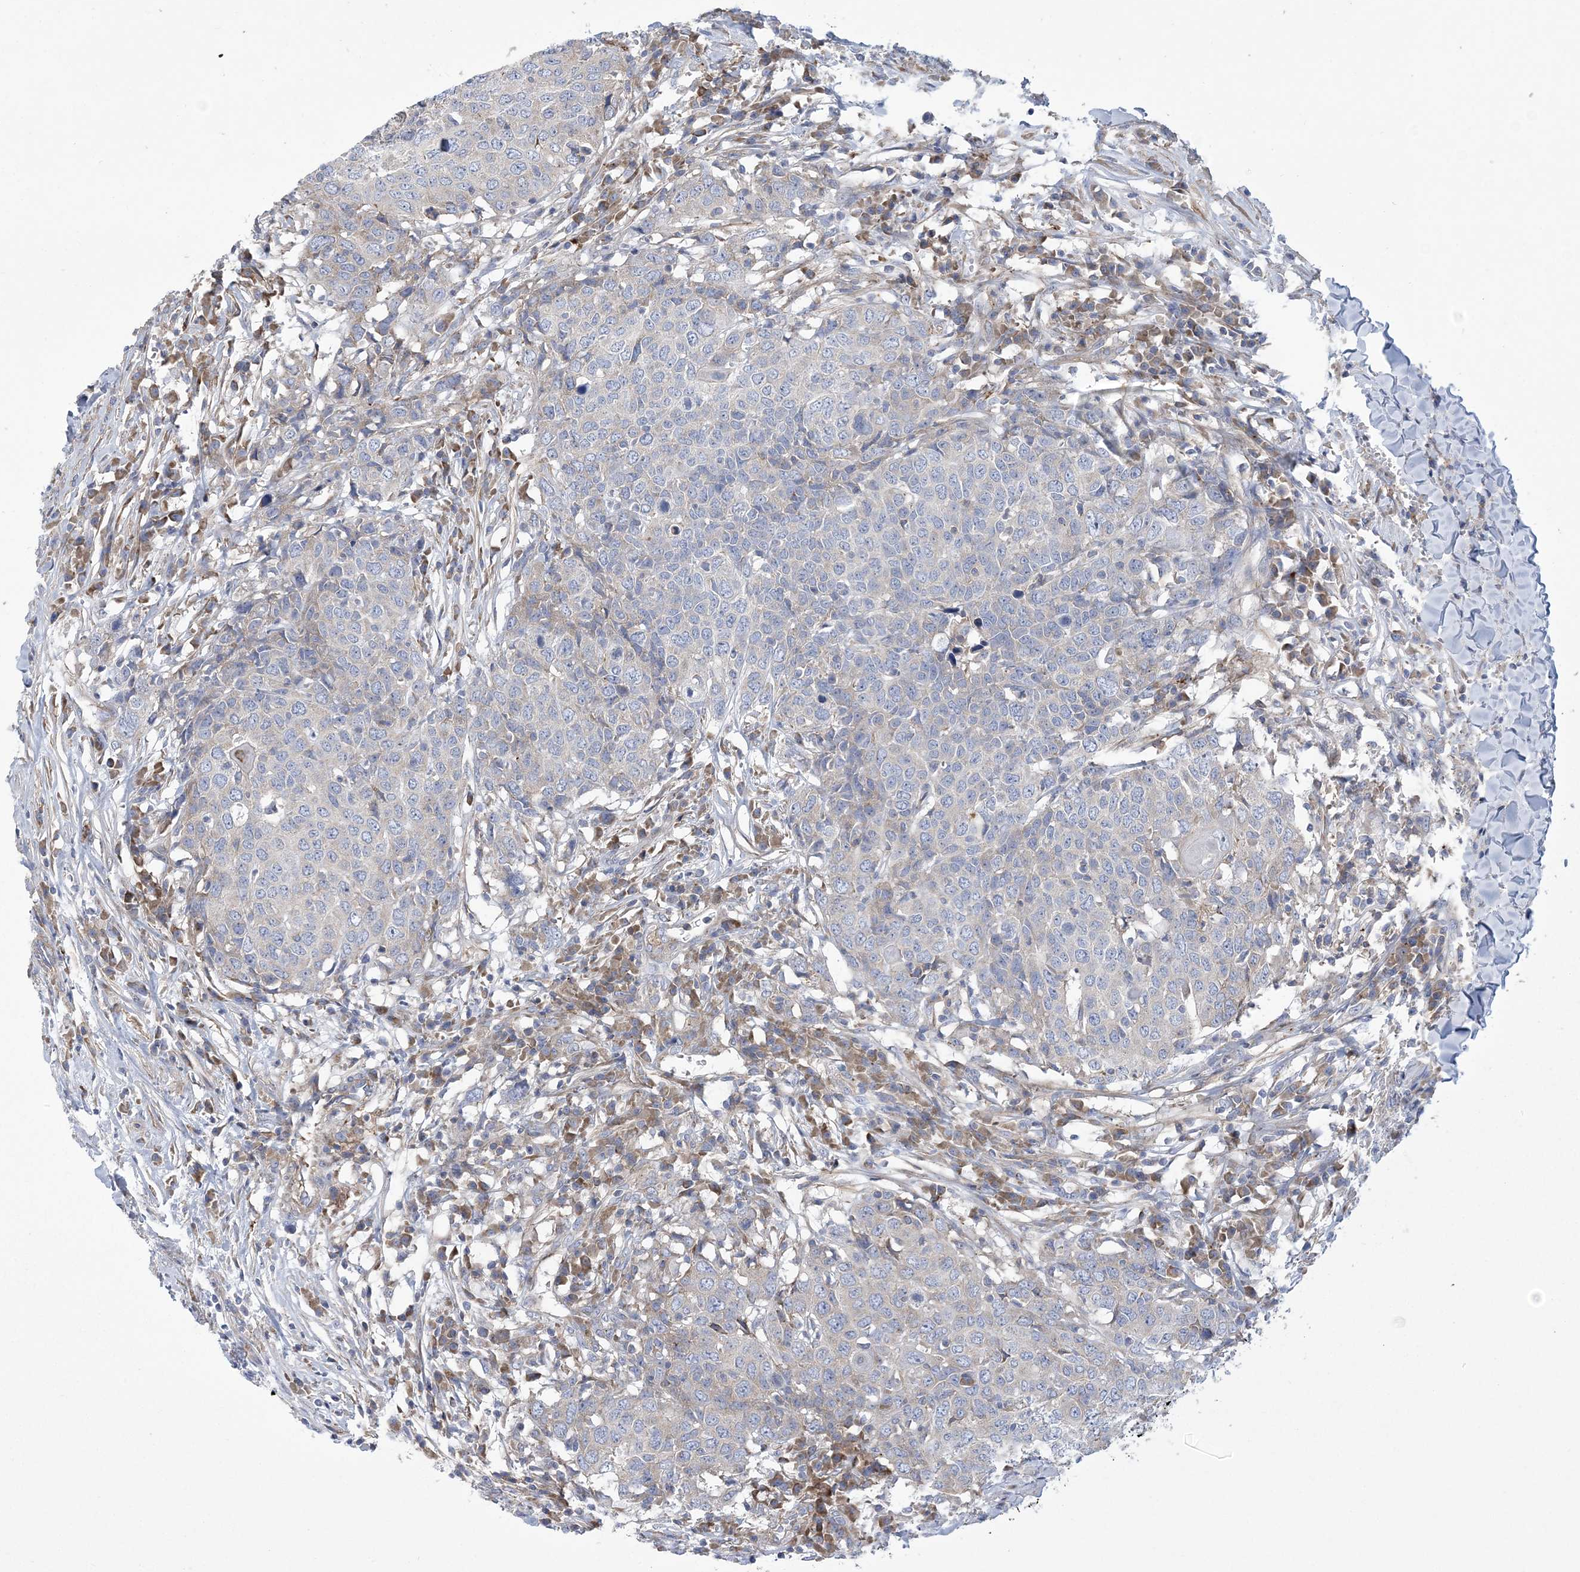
{"staining": {"intensity": "negative", "quantity": "none", "location": "none"}, "tissue": "head and neck cancer", "cell_type": "Tumor cells", "image_type": "cancer", "snomed": [{"axis": "morphology", "description": "Squamous cell carcinoma, NOS"}, {"axis": "topography", "description": "Head-Neck"}], "caption": "DAB (3,3'-diaminobenzidine) immunohistochemical staining of squamous cell carcinoma (head and neck) demonstrates no significant positivity in tumor cells.", "gene": "ARSJ", "patient": {"sex": "male", "age": 66}}